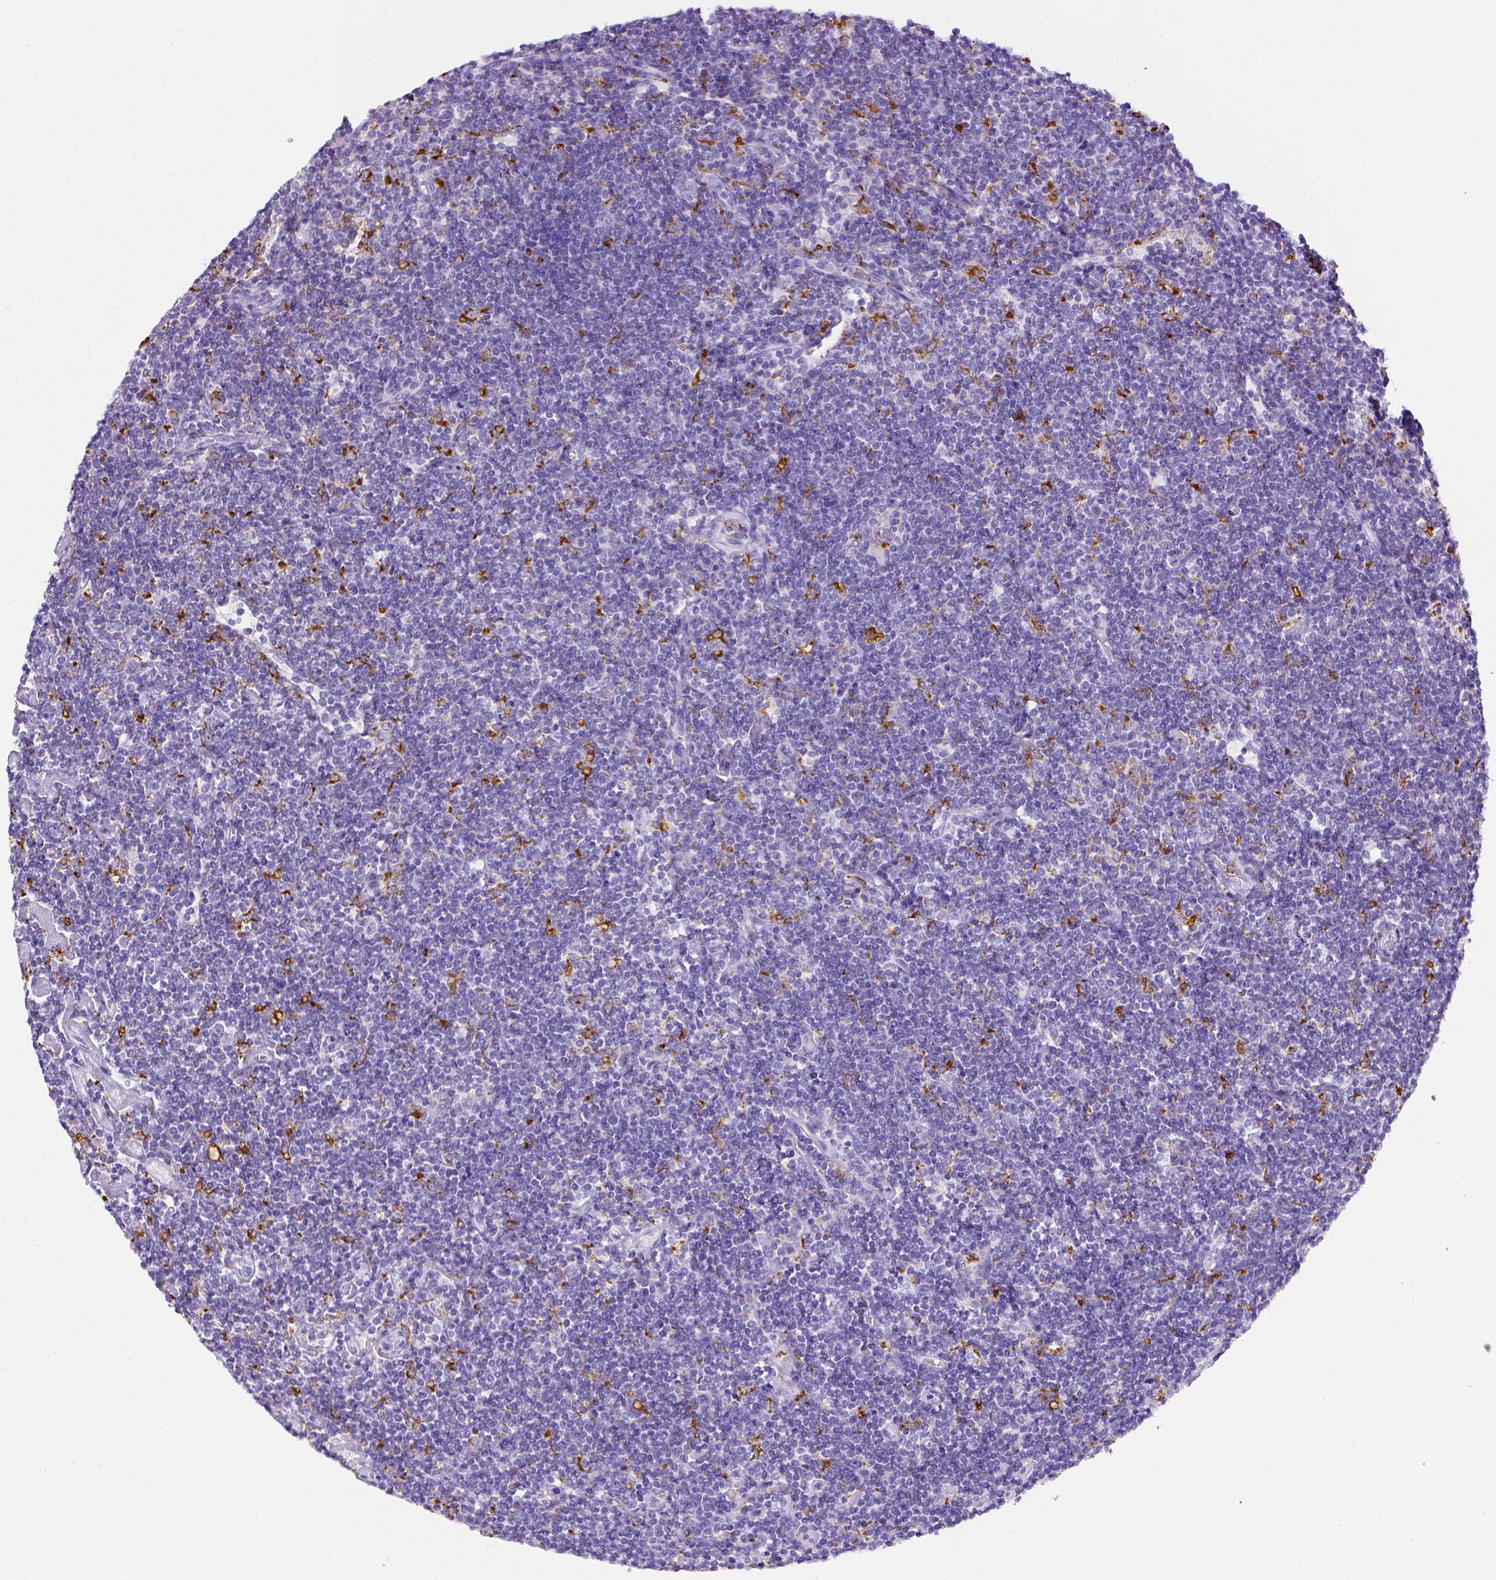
{"staining": {"intensity": "negative", "quantity": "none", "location": "none"}, "tissue": "lymphoma", "cell_type": "Tumor cells", "image_type": "cancer", "snomed": [{"axis": "morphology", "description": "Hodgkin's disease, NOS"}, {"axis": "topography", "description": "Lymph node"}], "caption": "Image shows no significant protein staining in tumor cells of Hodgkin's disease.", "gene": "CD68", "patient": {"sex": "male", "age": 40}}